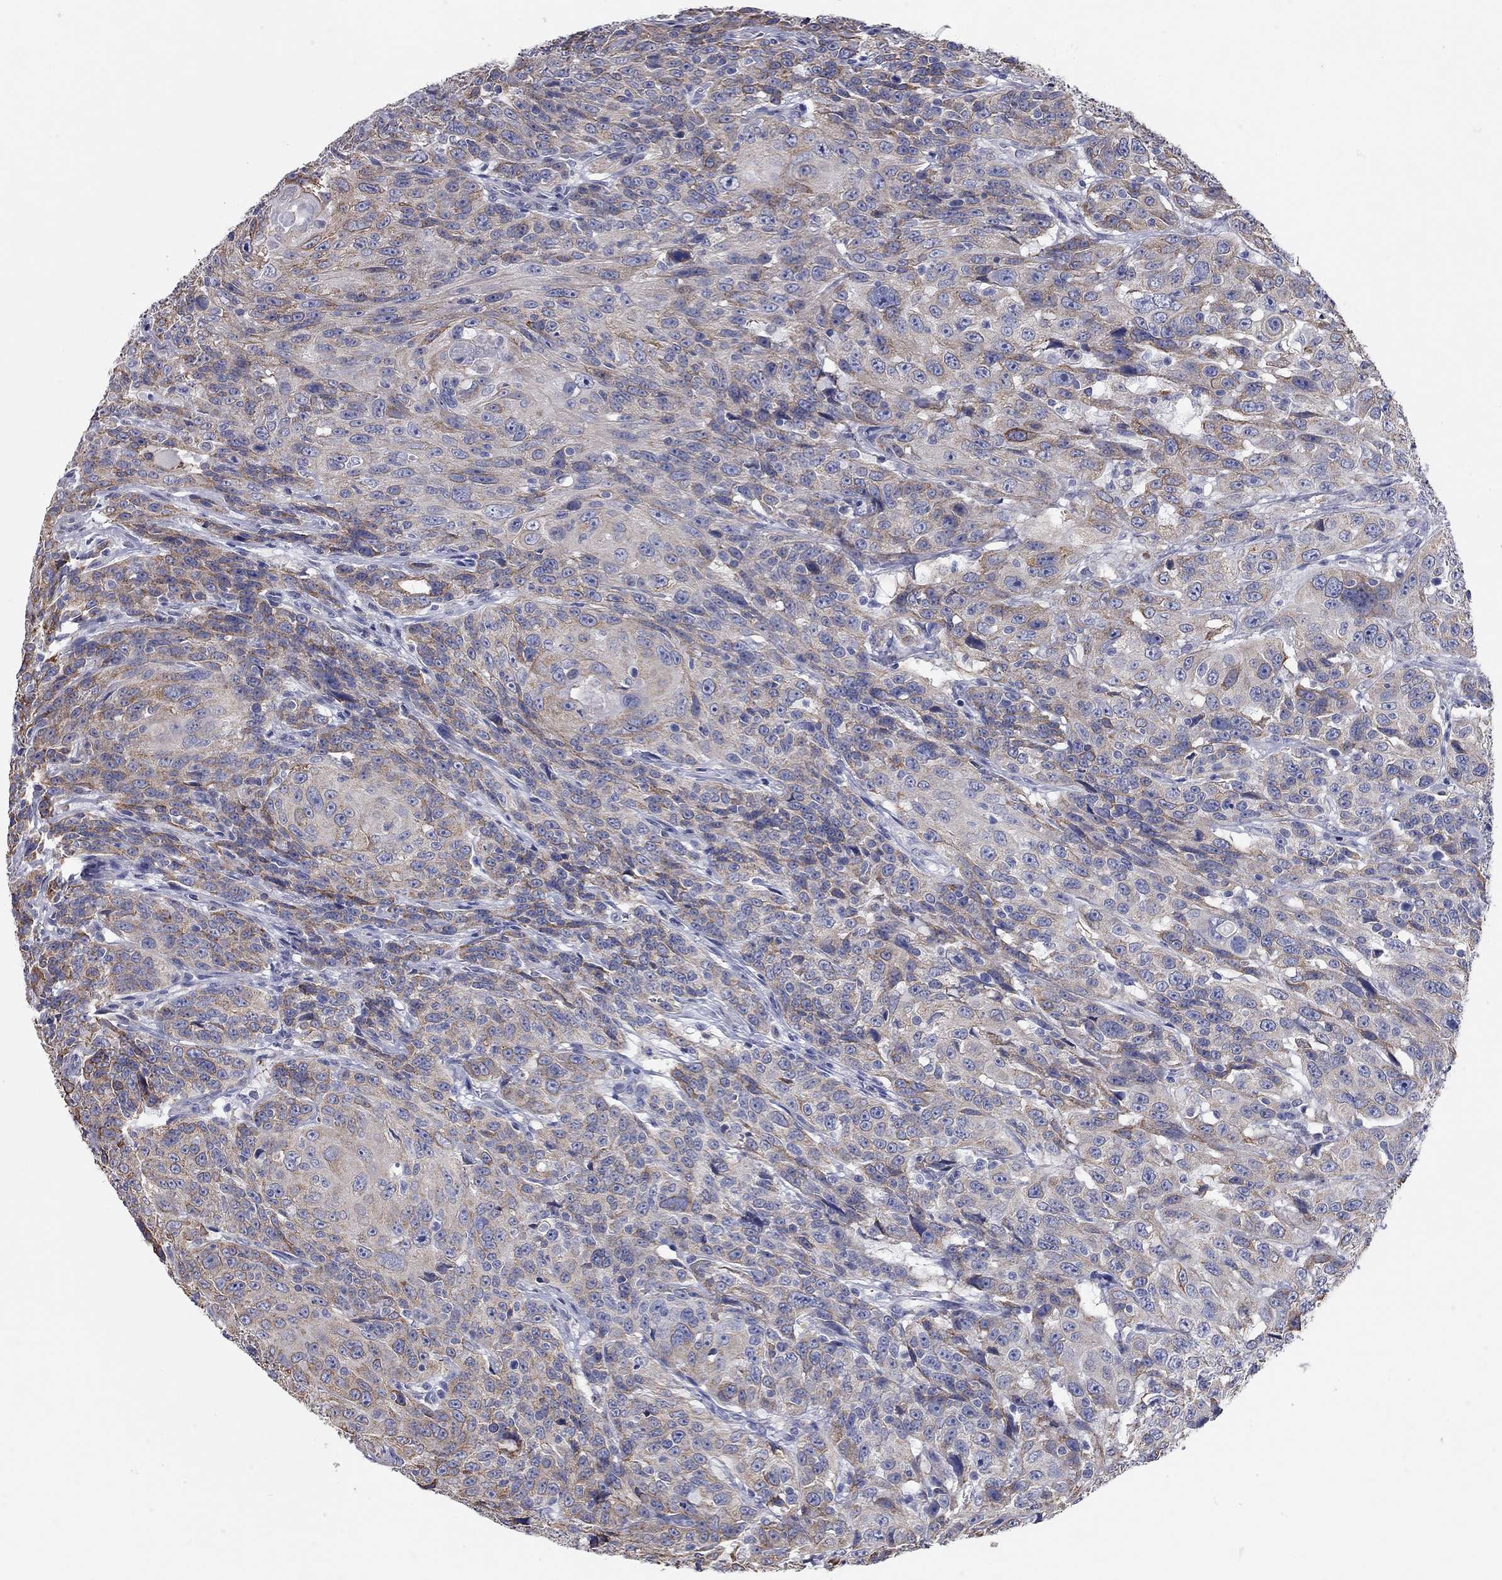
{"staining": {"intensity": "moderate", "quantity": "25%-75%", "location": "cytoplasmic/membranous"}, "tissue": "urothelial cancer", "cell_type": "Tumor cells", "image_type": "cancer", "snomed": [{"axis": "morphology", "description": "Urothelial carcinoma, NOS"}, {"axis": "morphology", "description": "Urothelial carcinoma, High grade"}, {"axis": "topography", "description": "Urinary bladder"}], "caption": "Protein expression analysis of transitional cell carcinoma reveals moderate cytoplasmic/membranous positivity in approximately 25%-75% of tumor cells. The staining was performed using DAB, with brown indicating positive protein expression. Nuclei are stained blue with hematoxylin.", "gene": "XAGE2", "patient": {"sex": "female", "age": 73}}